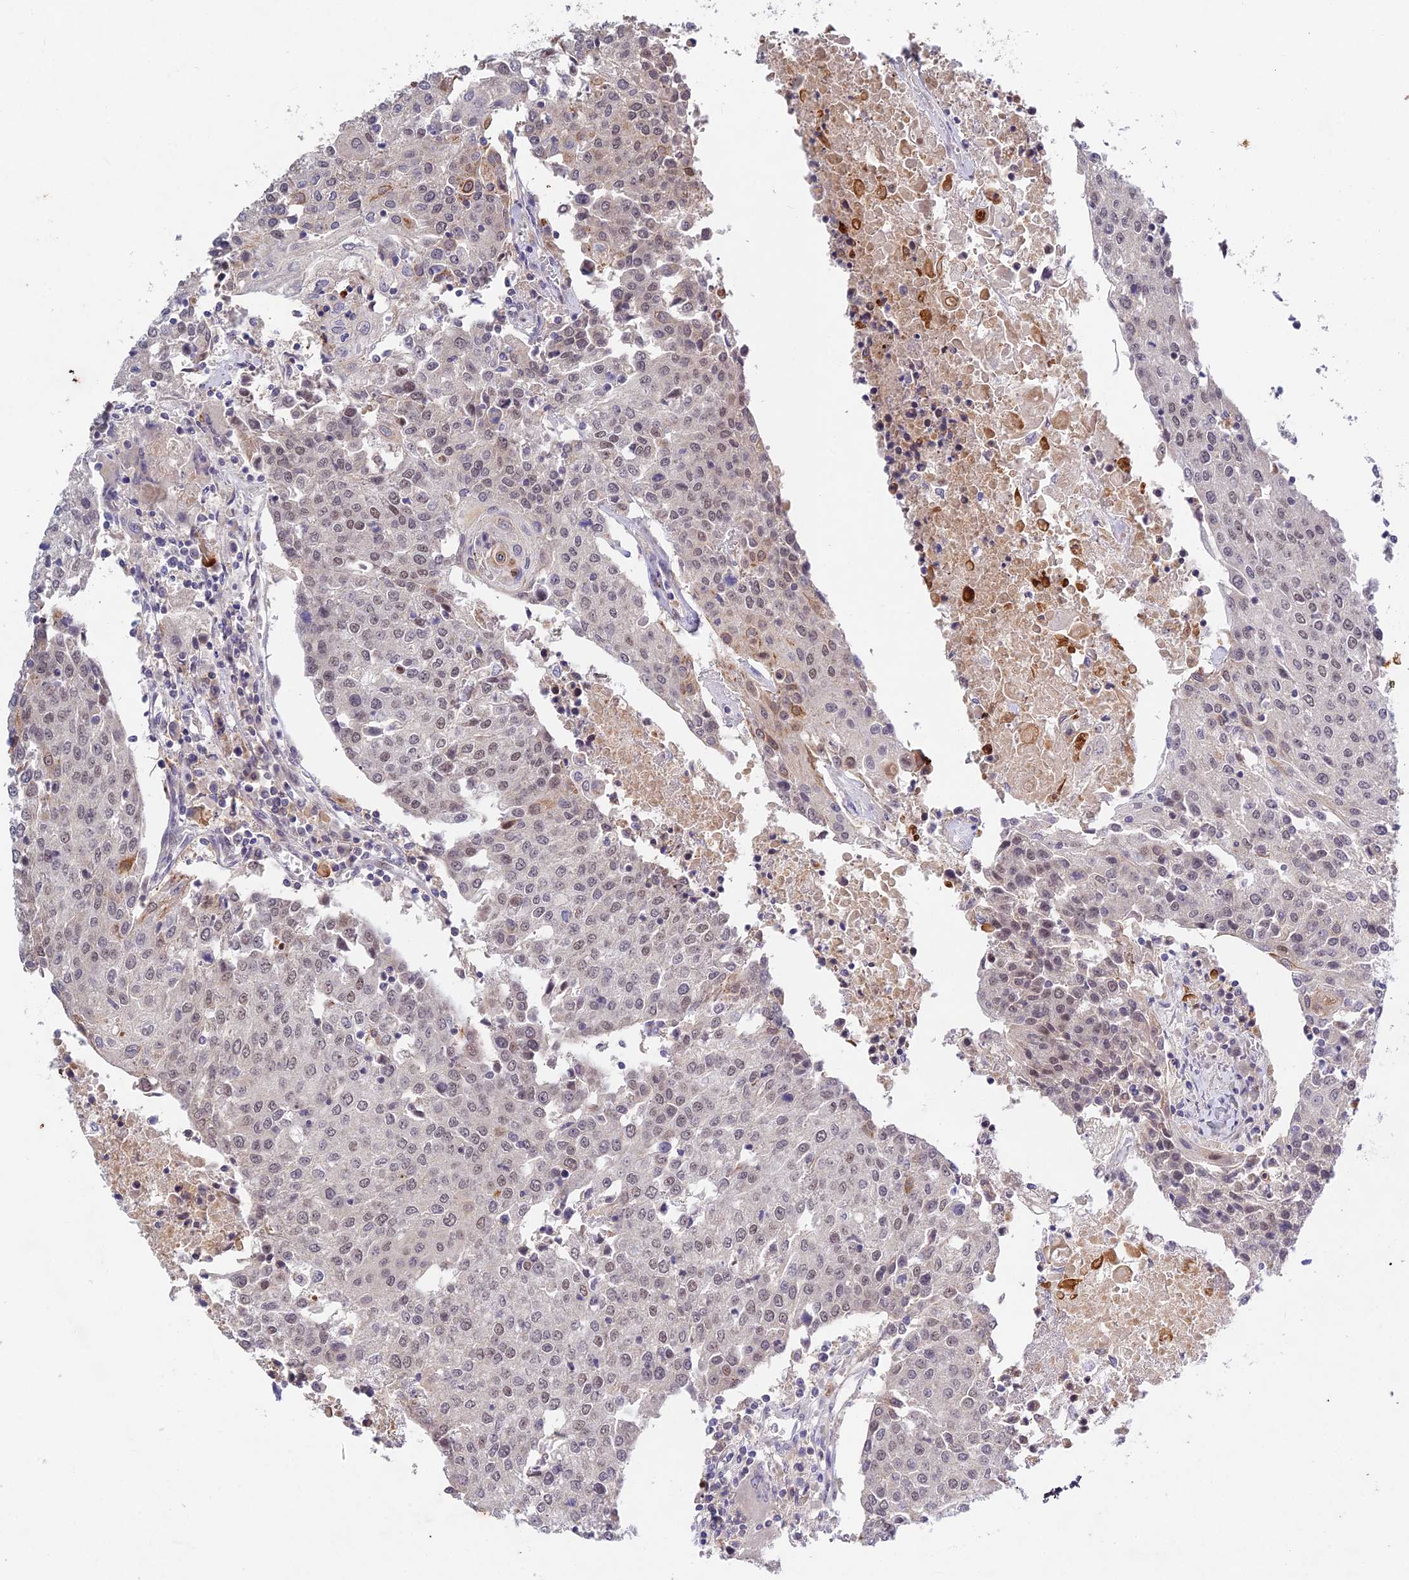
{"staining": {"intensity": "negative", "quantity": "none", "location": "none"}, "tissue": "urothelial cancer", "cell_type": "Tumor cells", "image_type": "cancer", "snomed": [{"axis": "morphology", "description": "Urothelial carcinoma, High grade"}, {"axis": "topography", "description": "Urinary bladder"}], "caption": "Immunohistochemical staining of high-grade urothelial carcinoma demonstrates no significant positivity in tumor cells.", "gene": "RAVER1", "patient": {"sex": "female", "age": 85}}